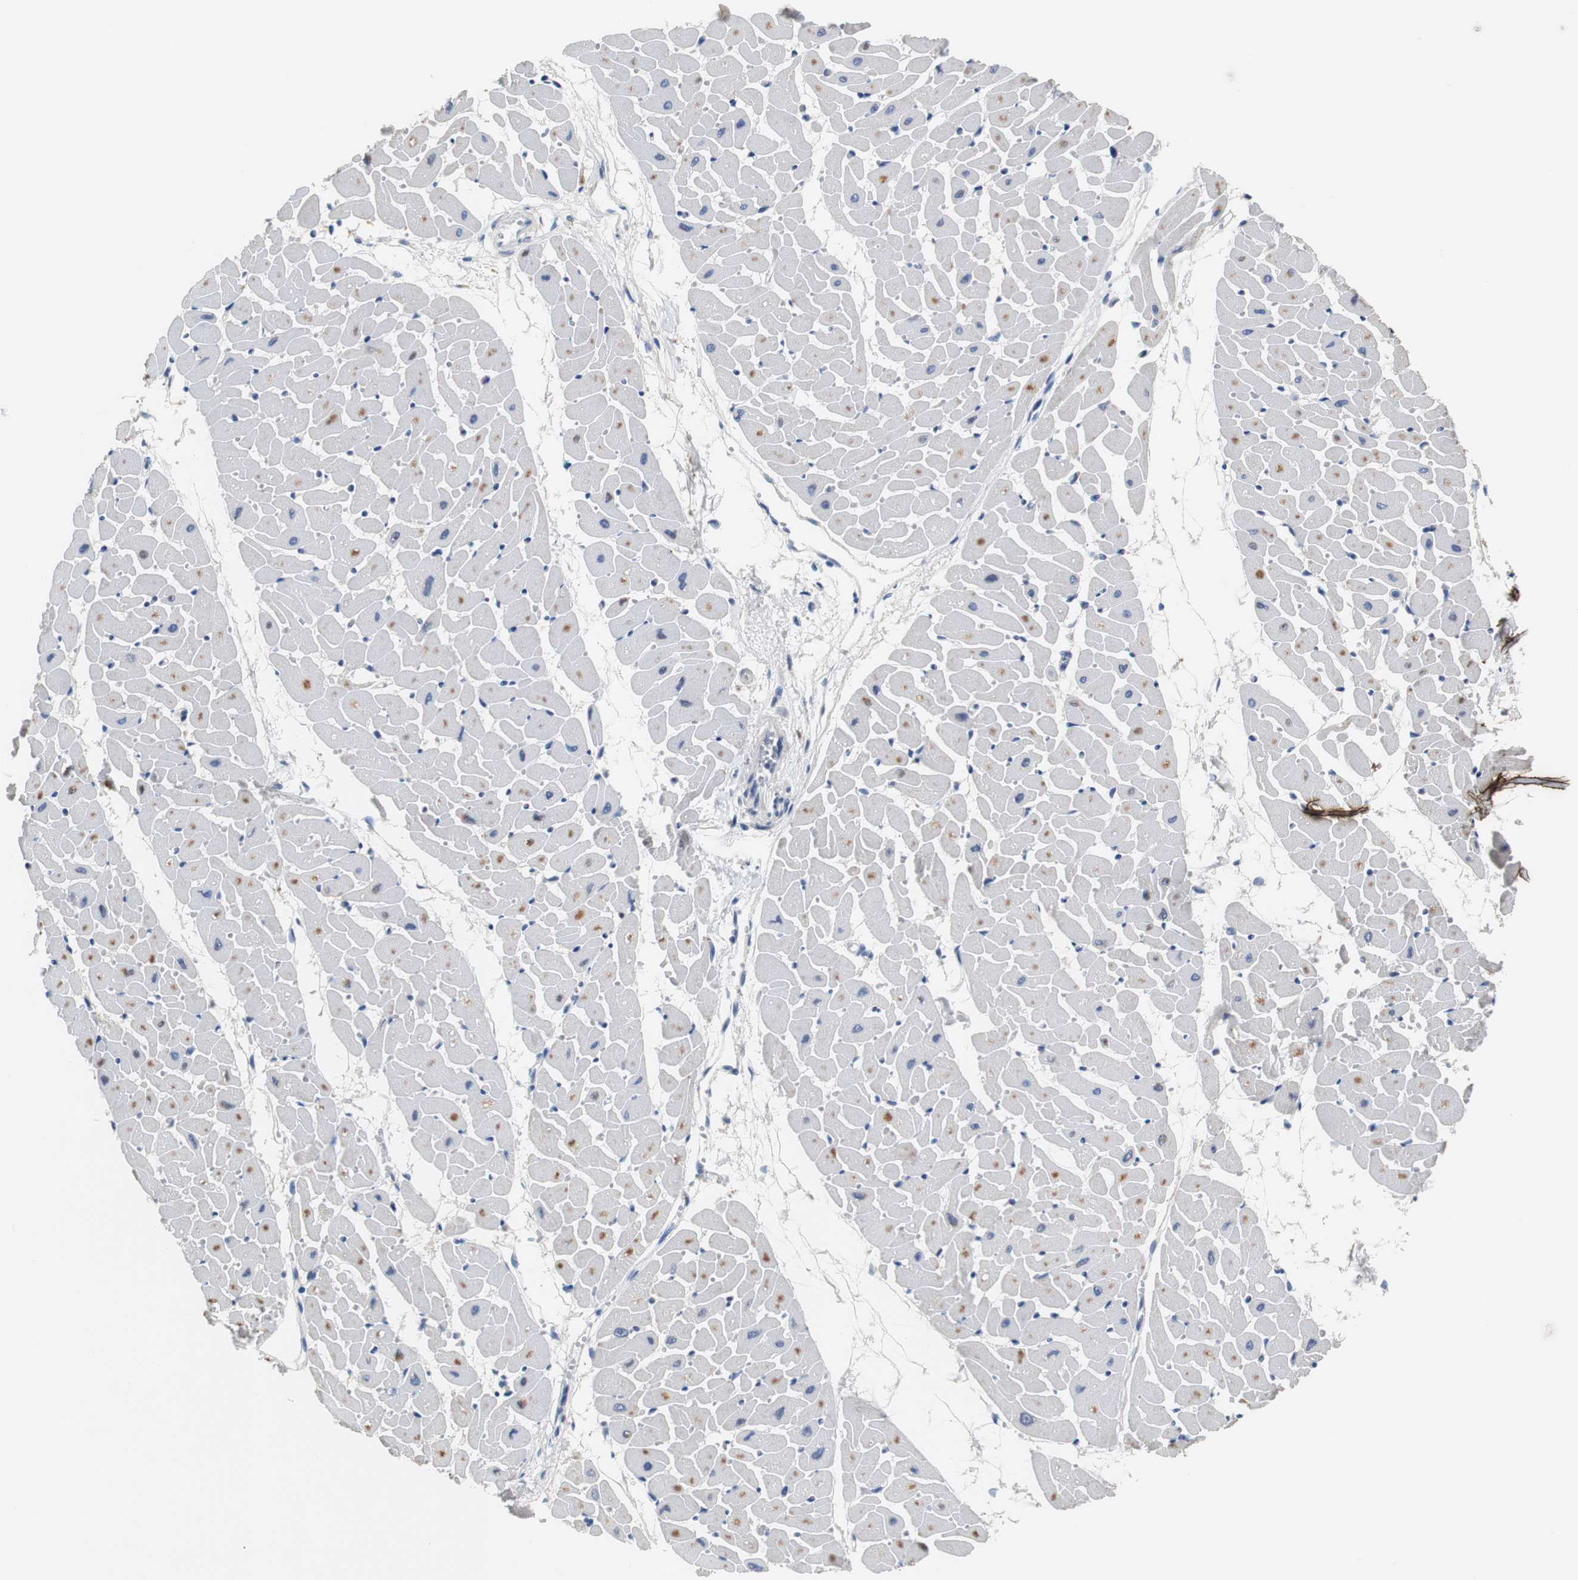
{"staining": {"intensity": "moderate", "quantity": ">75%", "location": "cytoplasmic/membranous"}, "tissue": "heart muscle", "cell_type": "Cardiomyocytes", "image_type": "normal", "snomed": [{"axis": "morphology", "description": "Normal tissue, NOS"}, {"axis": "topography", "description": "Heart"}], "caption": "Protein staining exhibits moderate cytoplasmic/membranous positivity in approximately >75% of cardiomyocytes in benign heart muscle.", "gene": "PCK1", "patient": {"sex": "female", "age": 19}}